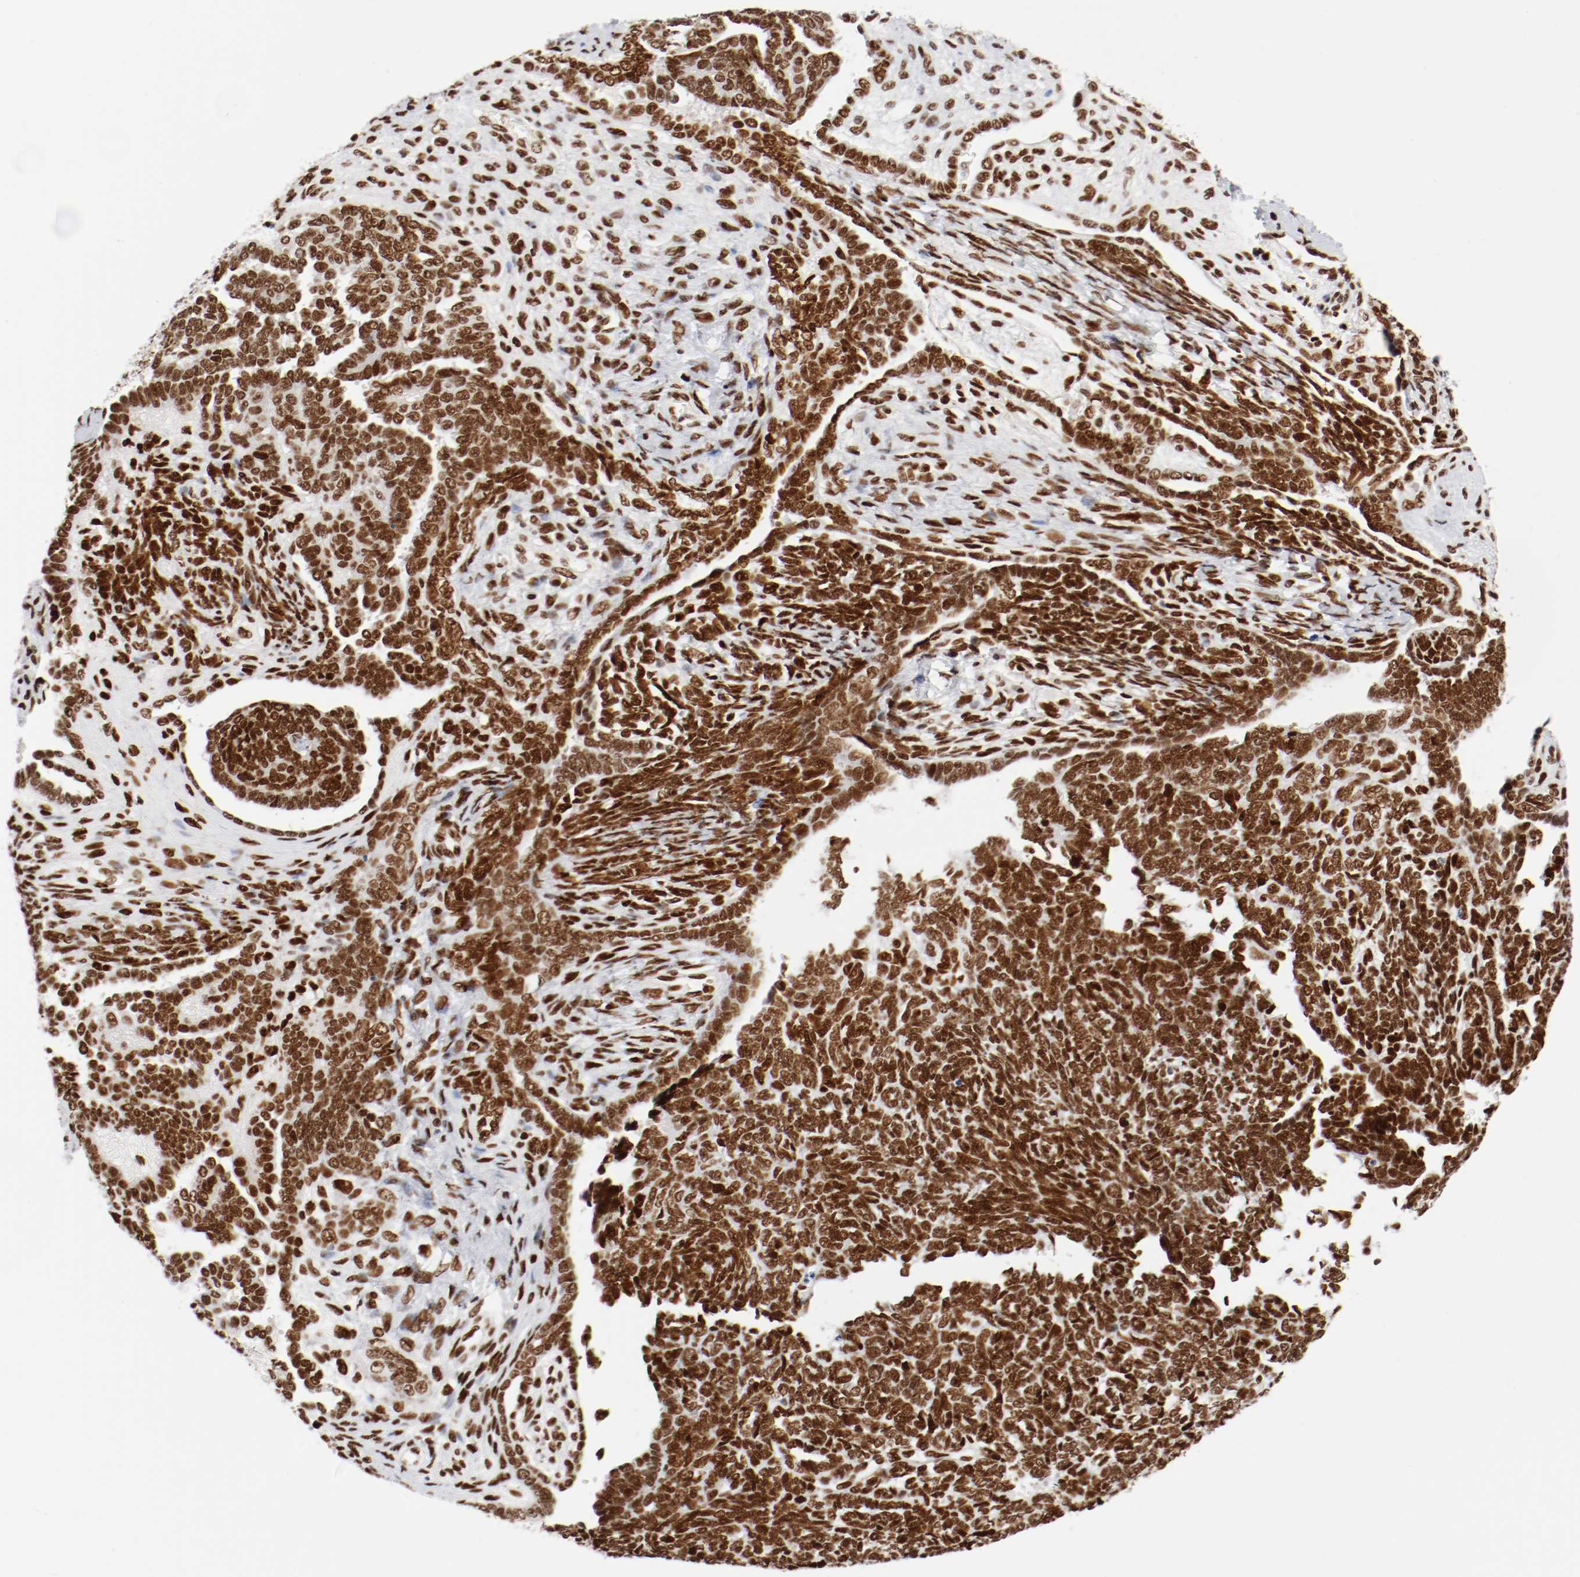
{"staining": {"intensity": "strong", "quantity": ">75%", "location": "nuclear"}, "tissue": "endometrial cancer", "cell_type": "Tumor cells", "image_type": "cancer", "snomed": [{"axis": "morphology", "description": "Neoplasm, malignant, NOS"}, {"axis": "topography", "description": "Endometrium"}], "caption": "A brown stain highlights strong nuclear expression of a protein in endometrial malignant neoplasm tumor cells.", "gene": "CTBP1", "patient": {"sex": "female", "age": 74}}